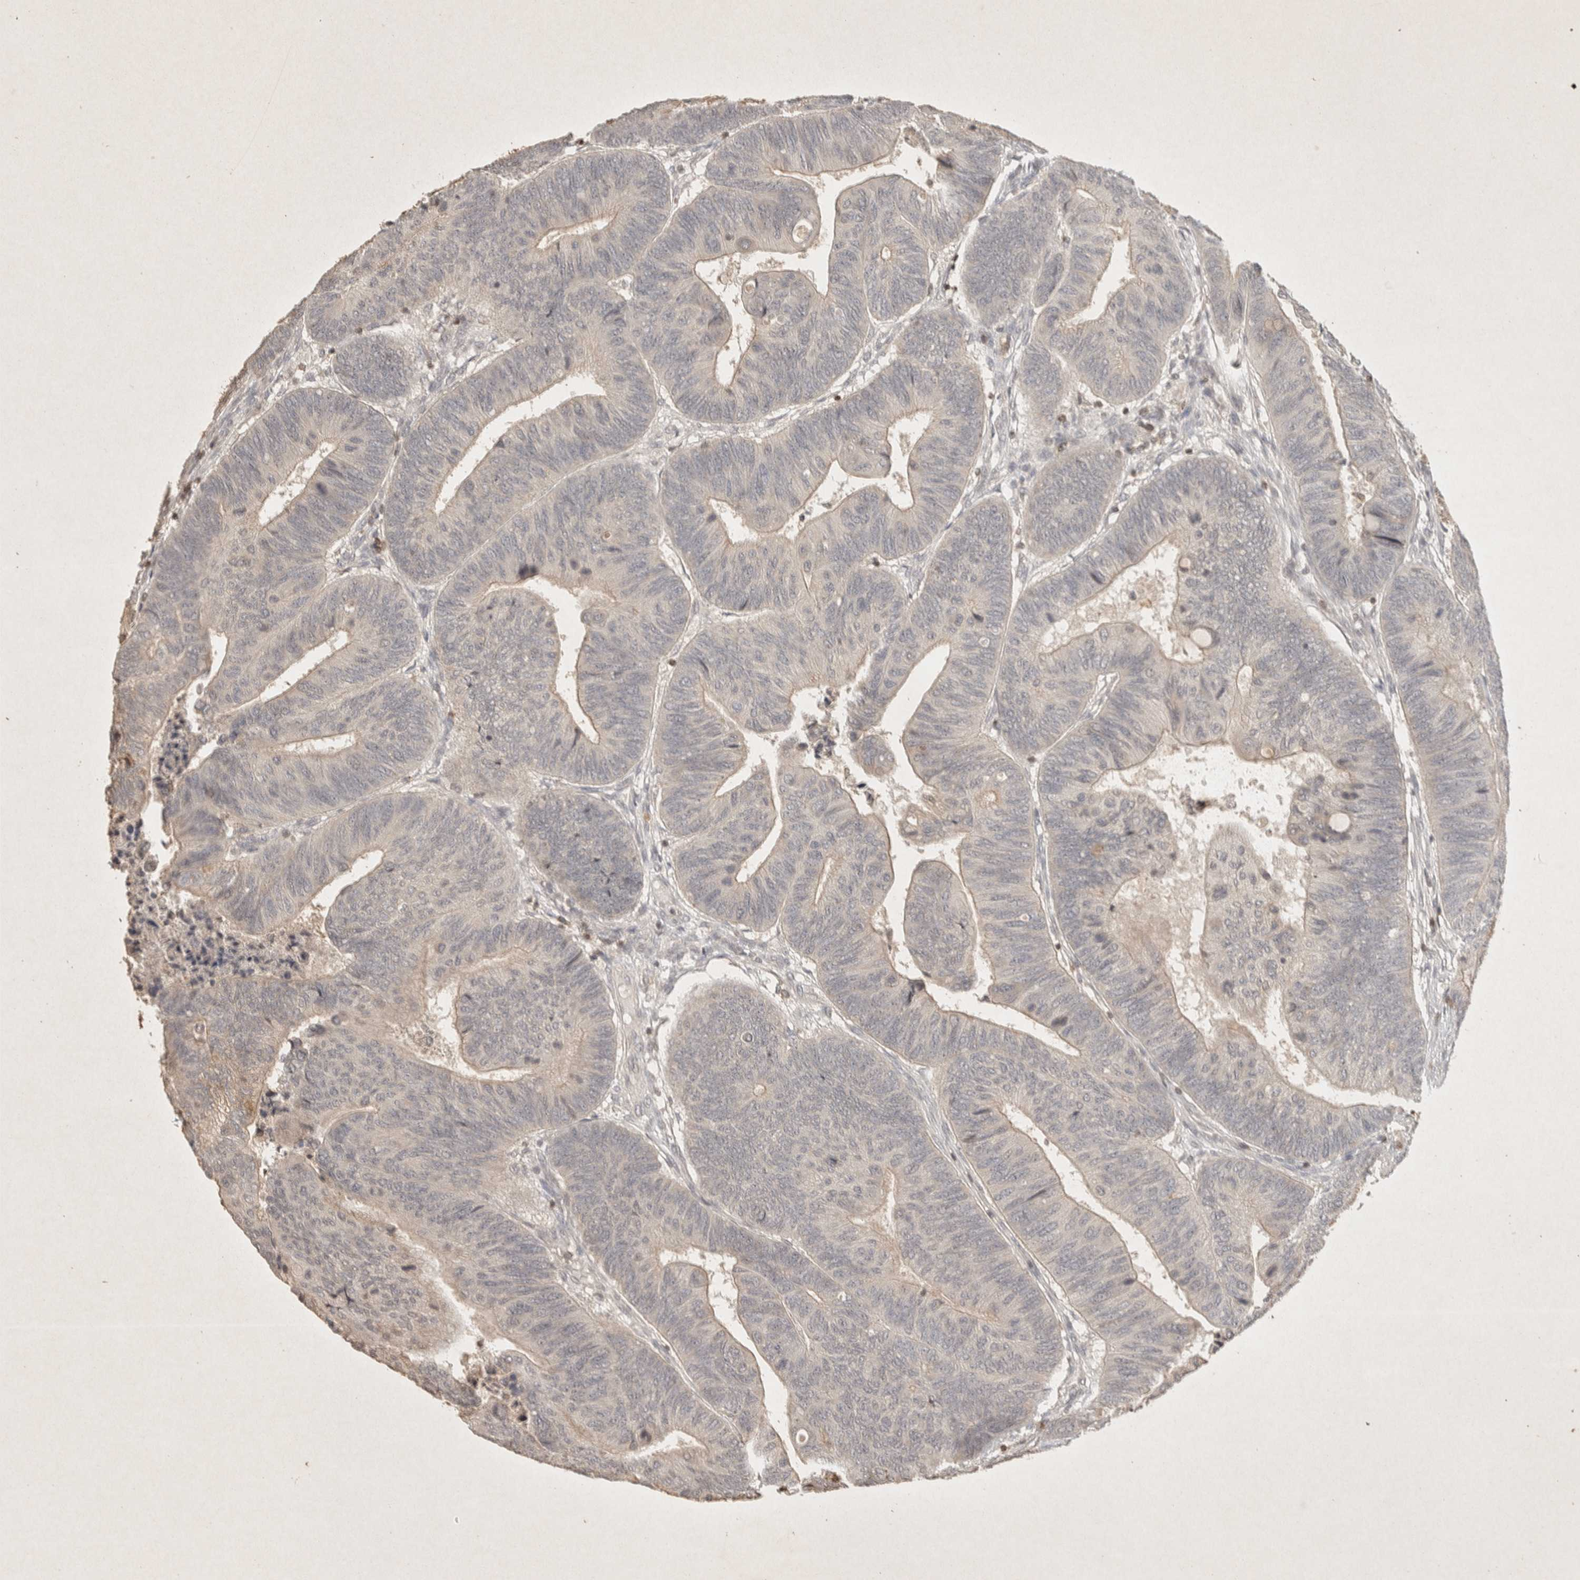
{"staining": {"intensity": "negative", "quantity": "none", "location": "none"}, "tissue": "colorectal cancer", "cell_type": "Tumor cells", "image_type": "cancer", "snomed": [{"axis": "morphology", "description": "Normal tissue, NOS"}, {"axis": "morphology", "description": "Adenocarcinoma, NOS"}, {"axis": "topography", "description": "Rectum"}, {"axis": "topography", "description": "Peripheral nerve tissue"}], "caption": "An image of colorectal cancer stained for a protein displays no brown staining in tumor cells.", "gene": "RAC2", "patient": {"sex": "male", "age": 92}}